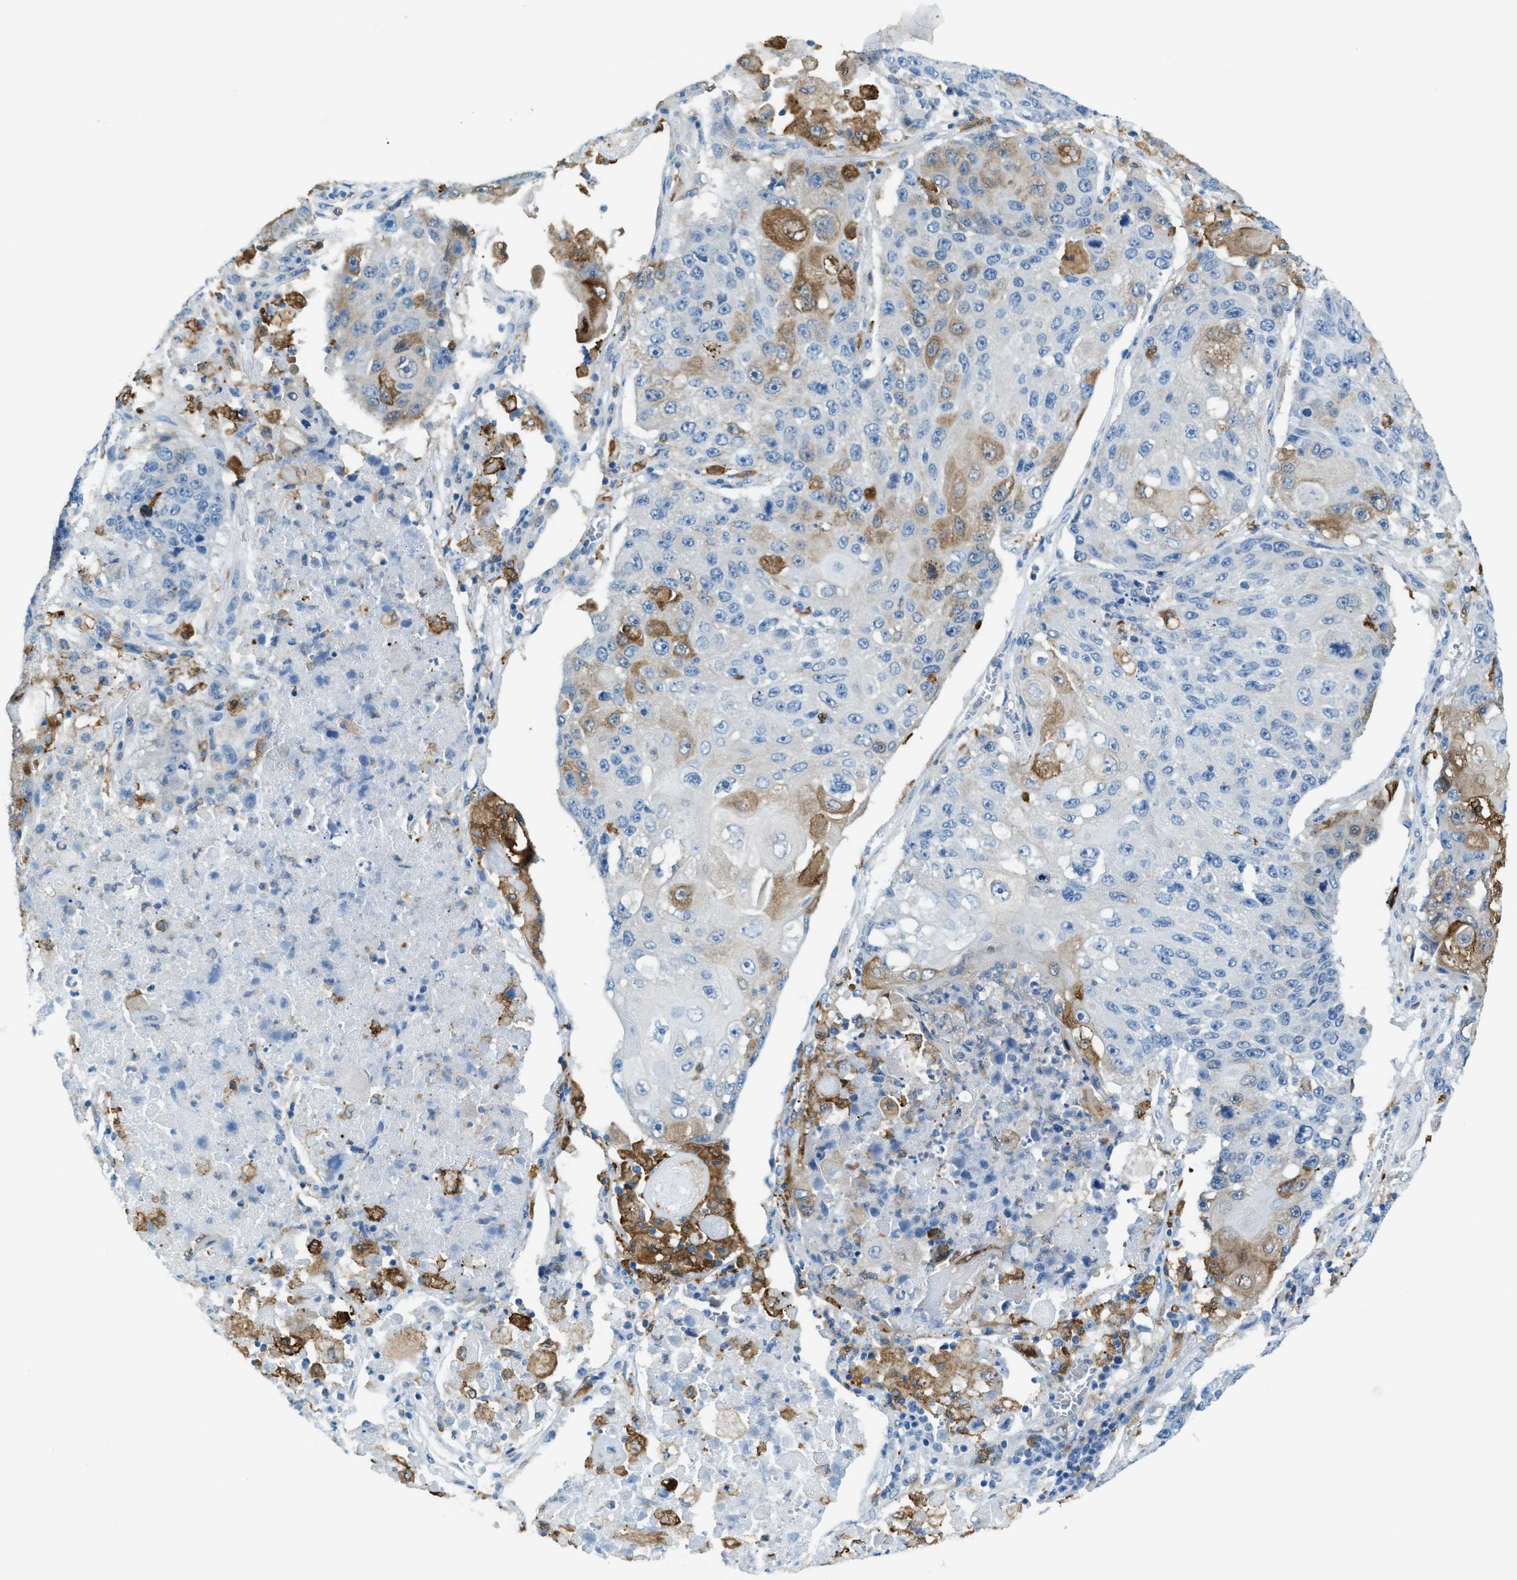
{"staining": {"intensity": "moderate", "quantity": "<25%", "location": "cytoplasmic/membranous"}, "tissue": "lung cancer", "cell_type": "Tumor cells", "image_type": "cancer", "snomed": [{"axis": "morphology", "description": "Squamous cell carcinoma, NOS"}, {"axis": "topography", "description": "Lung"}], "caption": "Lung cancer (squamous cell carcinoma) stained with a protein marker exhibits moderate staining in tumor cells.", "gene": "MATCAP2", "patient": {"sex": "male", "age": 61}}